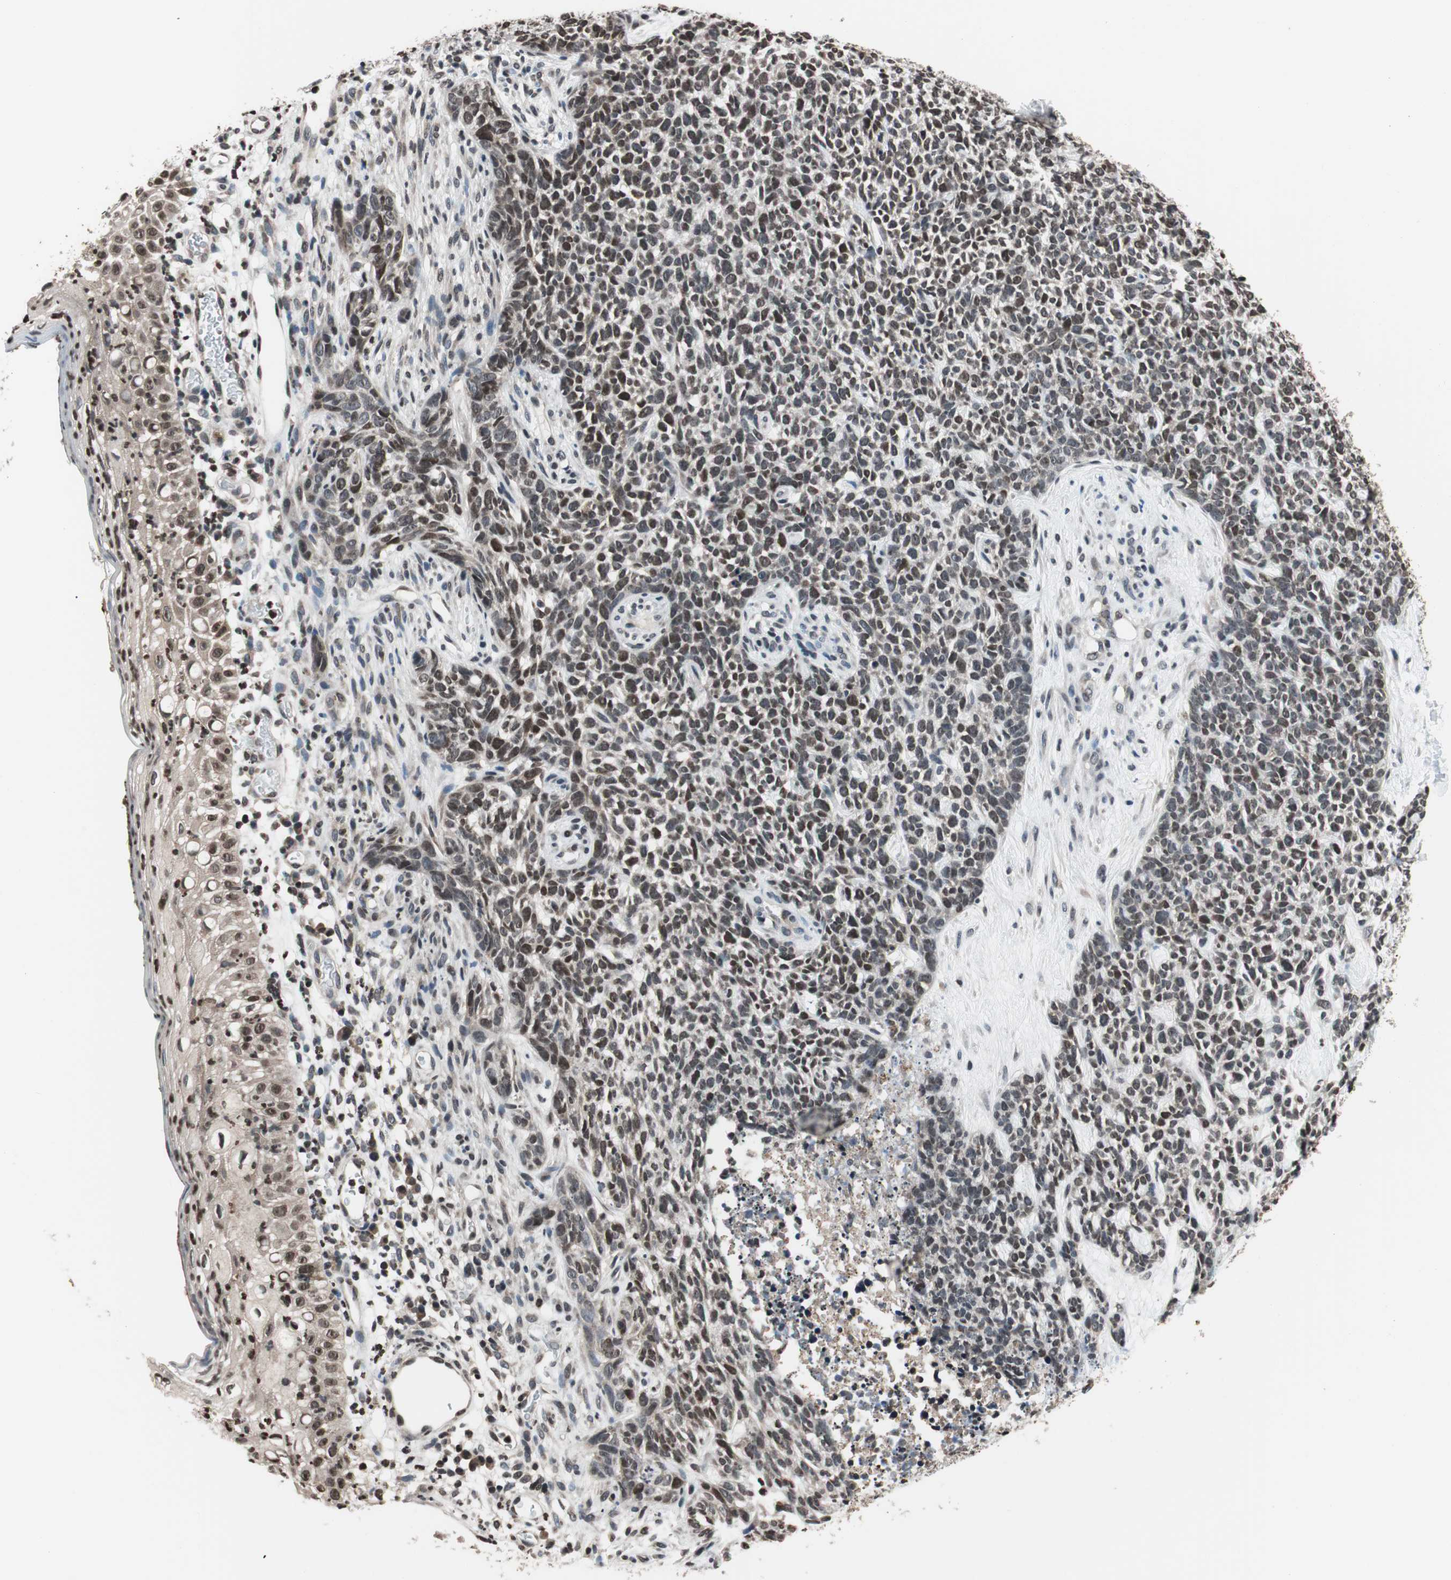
{"staining": {"intensity": "moderate", "quantity": "25%-75%", "location": "nuclear"}, "tissue": "skin cancer", "cell_type": "Tumor cells", "image_type": "cancer", "snomed": [{"axis": "morphology", "description": "Basal cell carcinoma"}, {"axis": "topography", "description": "Skin"}], "caption": "Protein staining of skin cancer (basal cell carcinoma) tissue reveals moderate nuclear expression in approximately 25%-75% of tumor cells.", "gene": "RFC1", "patient": {"sex": "female", "age": 84}}